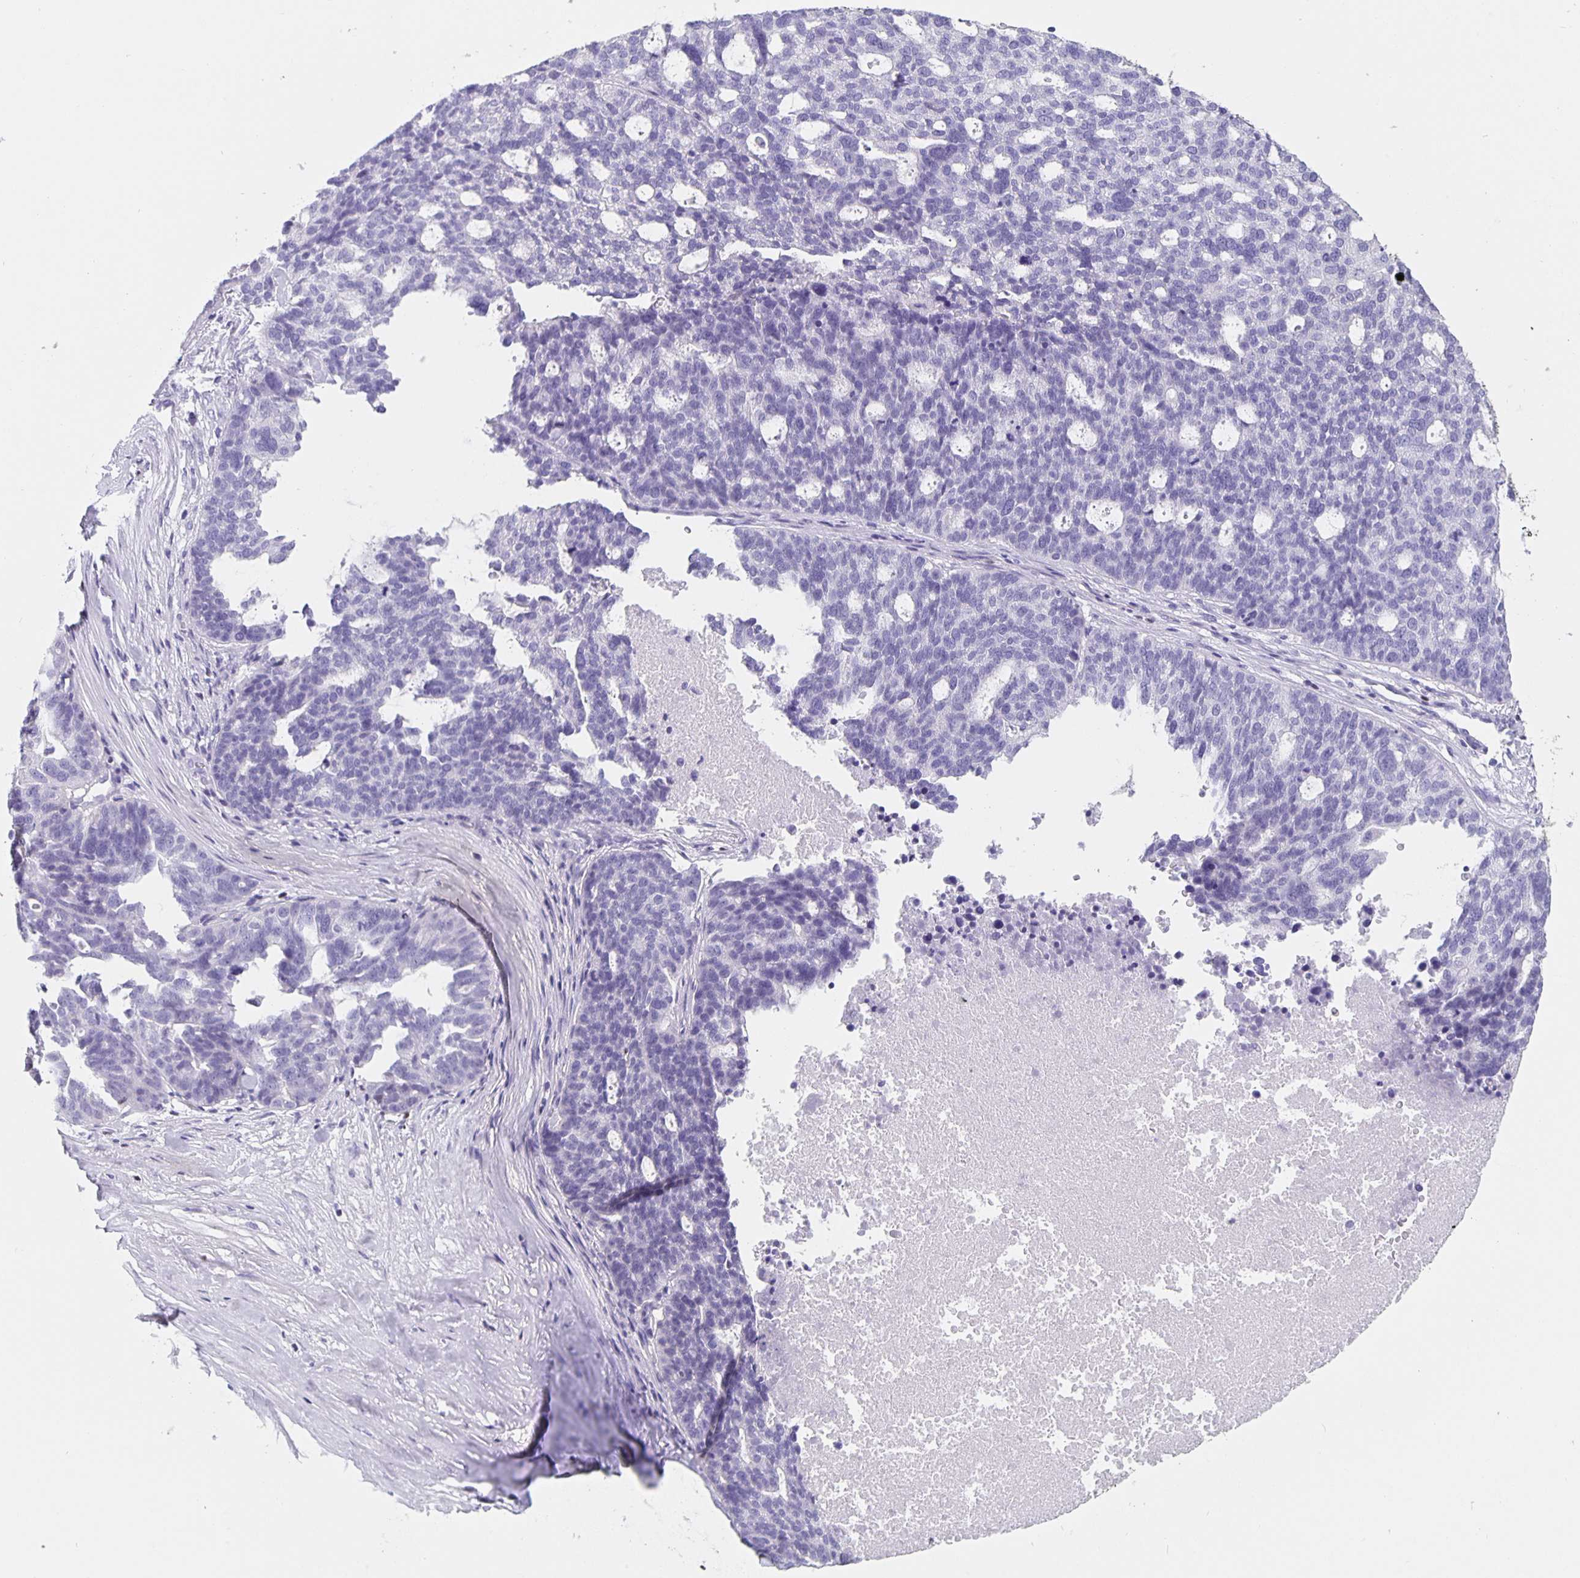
{"staining": {"intensity": "negative", "quantity": "none", "location": "none"}, "tissue": "ovarian cancer", "cell_type": "Tumor cells", "image_type": "cancer", "snomed": [{"axis": "morphology", "description": "Cystadenocarcinoma, serous, NOS"}, {"axis": "topography", "description": "Ovary"}], "caption": "Immunohistochemistry (IHC) micrograph of human ovarian cancer (serous cystadenocarcinoma) stained for a protein (brown), which displays no positivity in tumor cells. Brightfield microscopy of IHC stained with DAB (brown) and hematoxylin (blue), captured at high magnification.", "gene": "SATB2", "patient": {"sex": "female", "age": 59}}